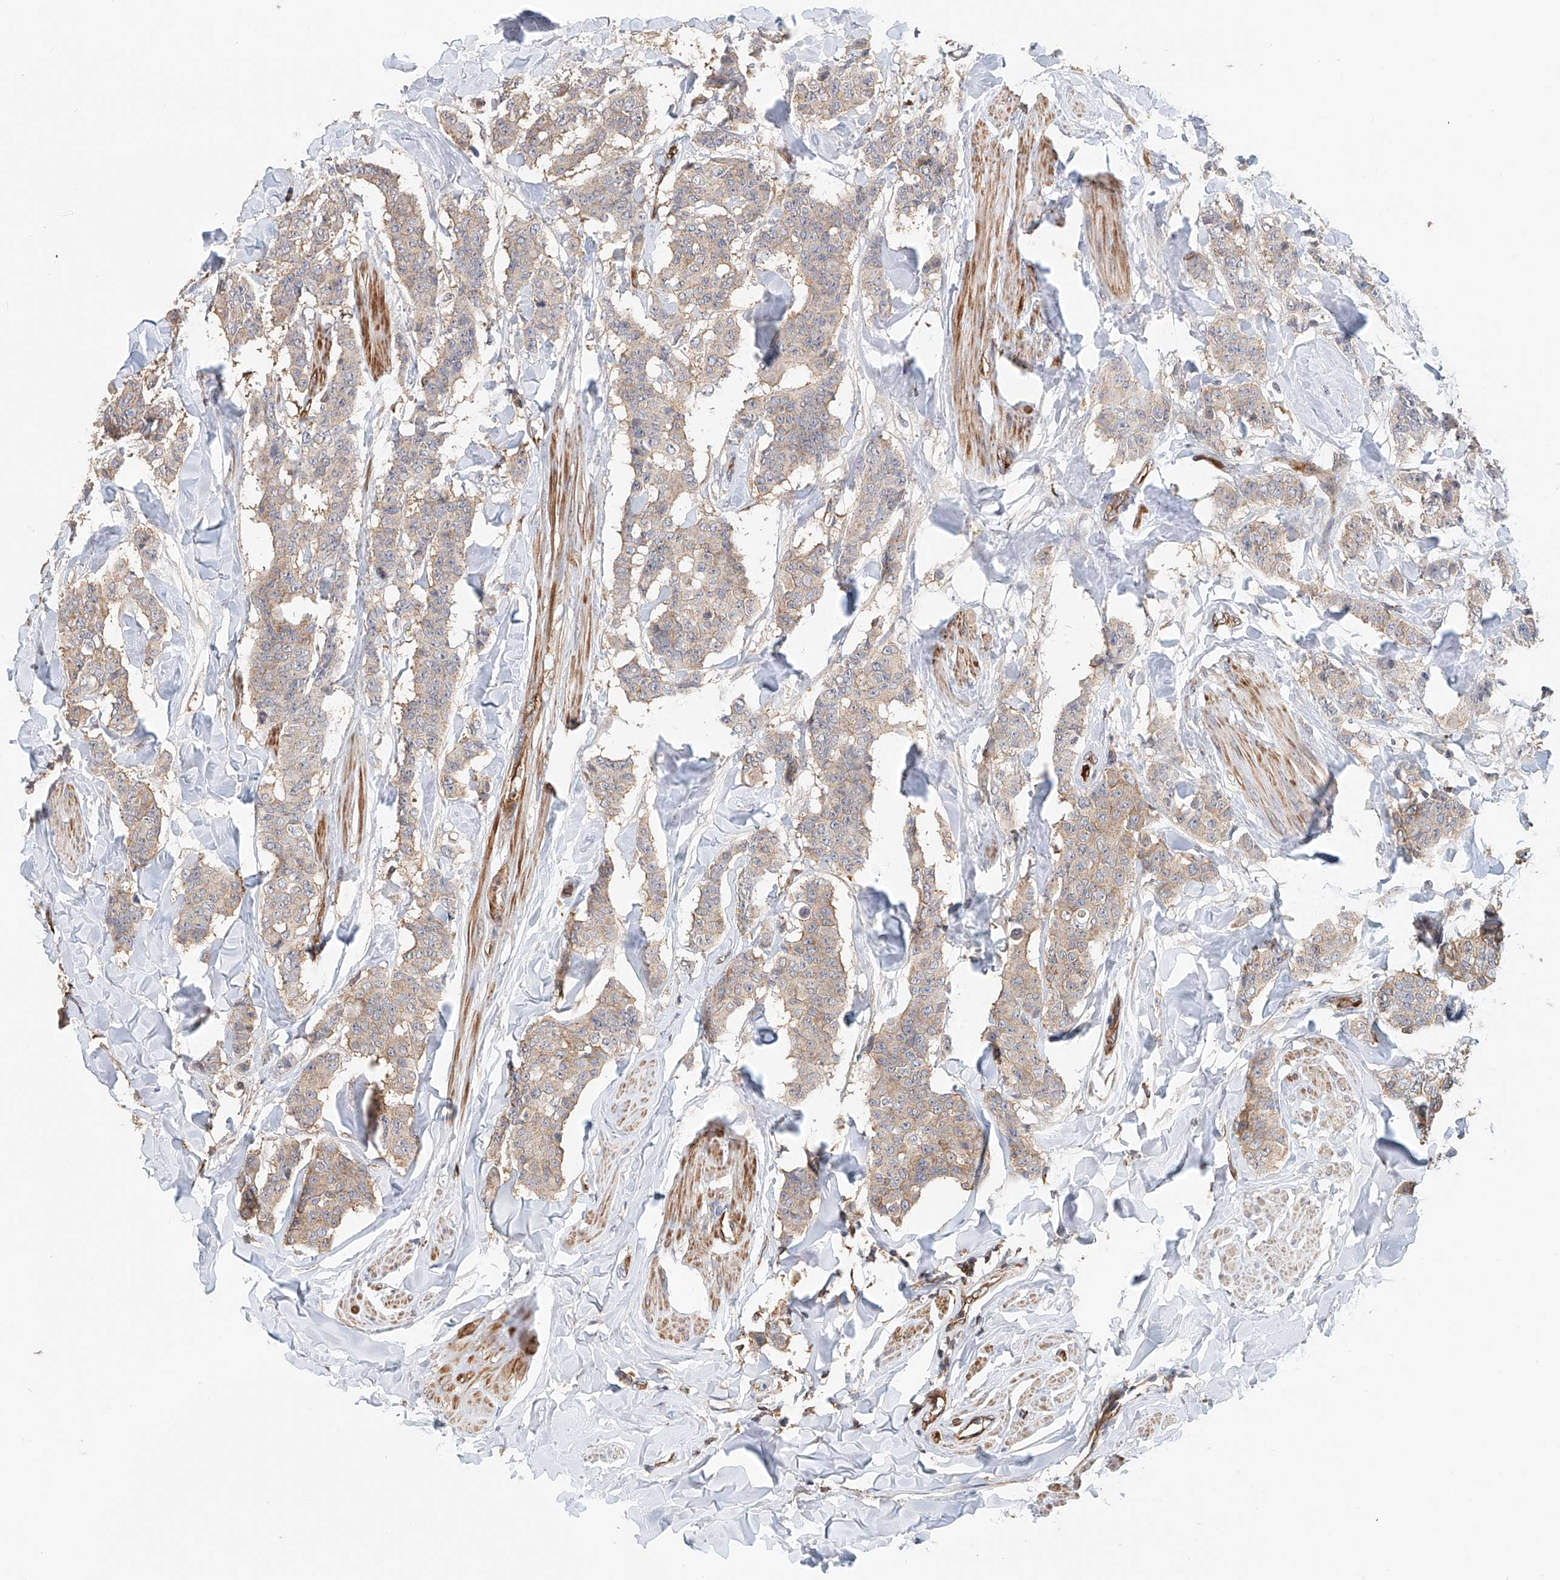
{"staining": {"intensity": "weak", "quantity": "25%-75%", "location": "cytoplasmic/membranous"}, "tissue": "breast cancer", "cell_type": "Tumor cells", "image_type": "cancer", "snomed": [{"axis": "morphology", "description": "Duct carcinoma"}, {"axis": "topography", "description": "Breast"}], "caption": "An IHC micrograph of tumor tissue is shown. Protein staining in brown highlights weak cytoplasmic/membranous positivity in infiltrating ductal carcinoma (breast) within tumor cells.", "gene": "FRYL", "patient": {"sex": "female", "age": 40}}